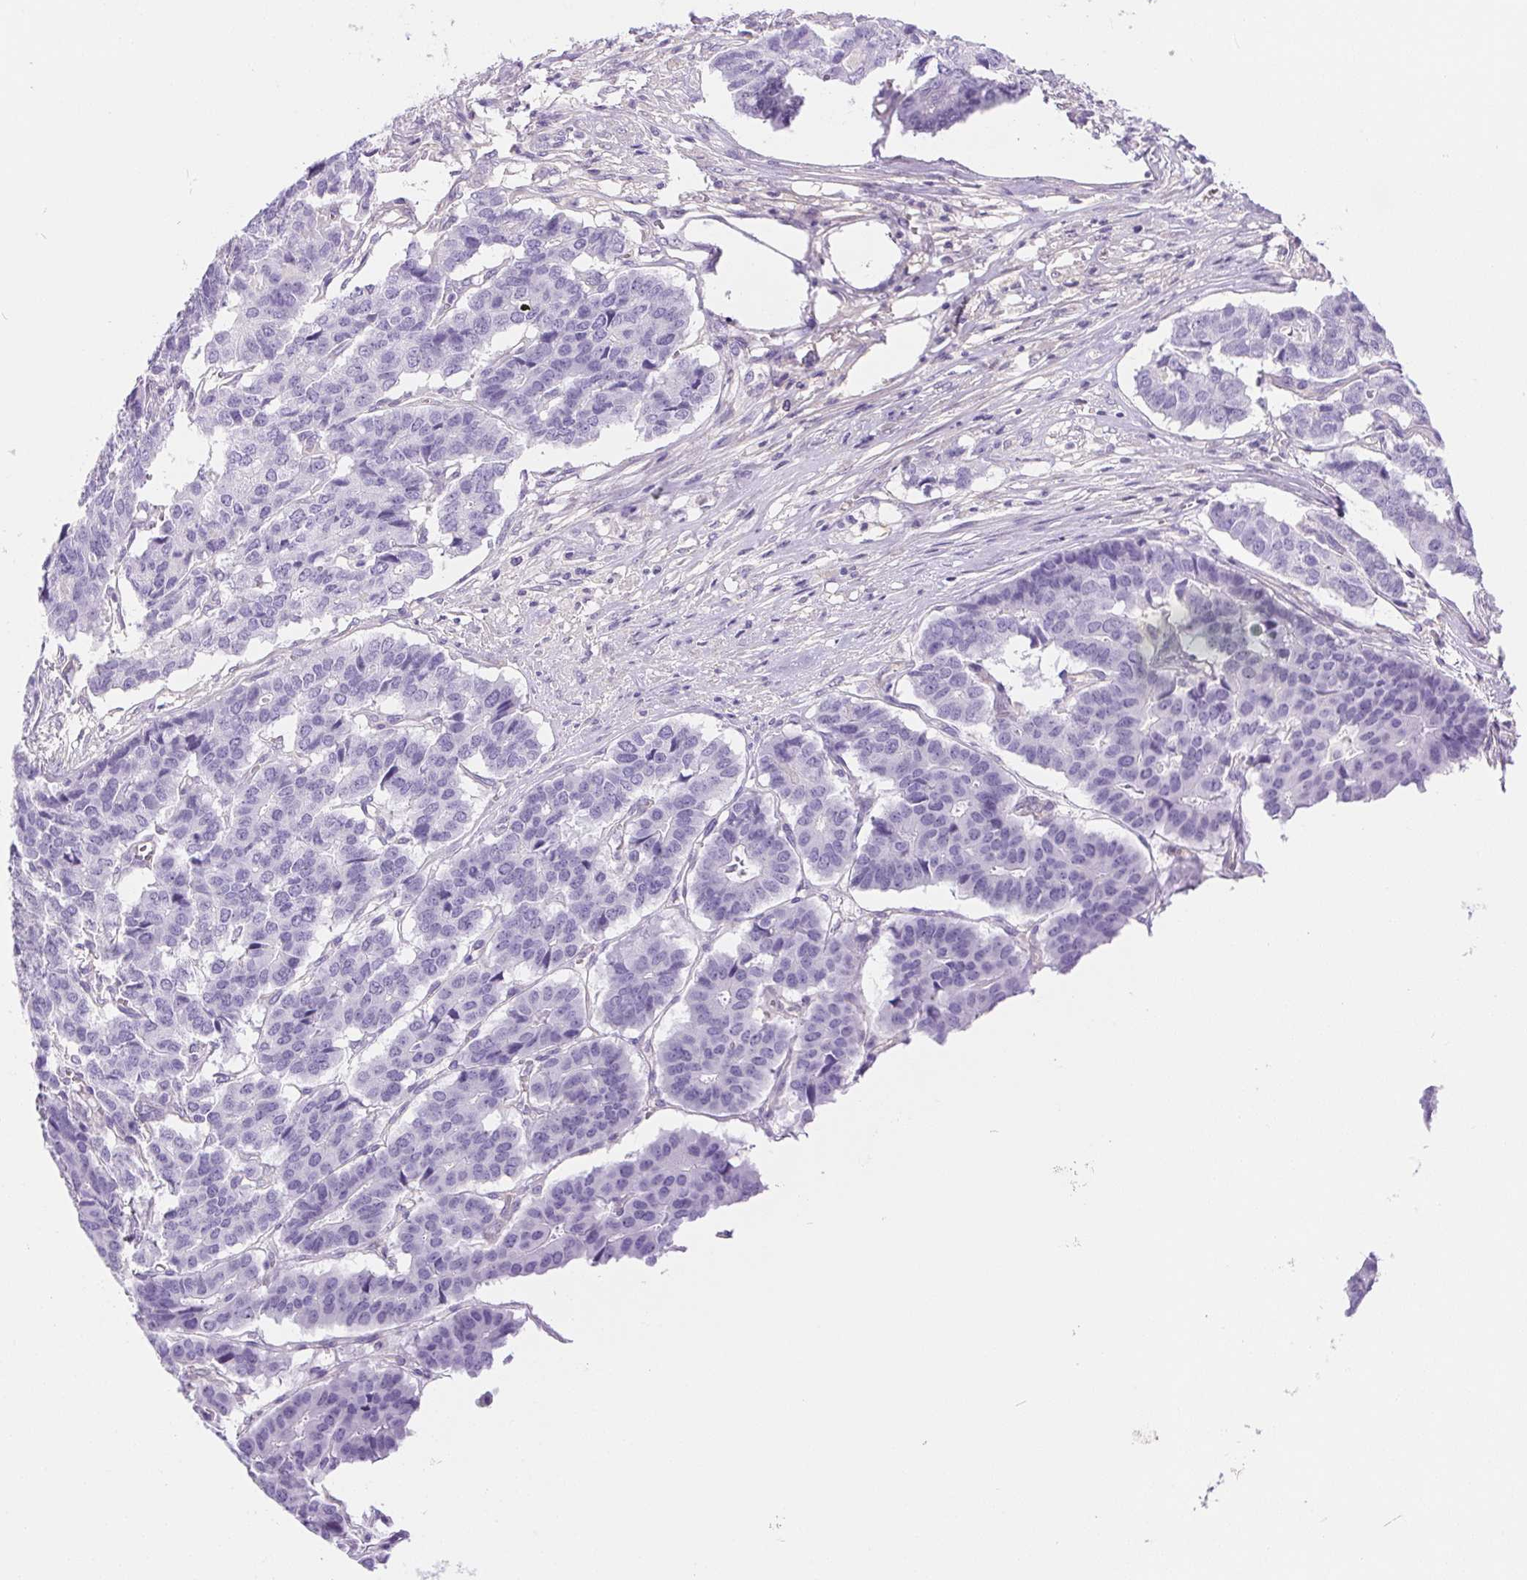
{"staining": {"intensity": "negative", "quantity": "none", "location": "none"}, "tissue": "pancreatic cancer", "cell_type": "Tumor cells", "image_type": "cancer", "snomed": [{"axis": "morphology", "description": "Adenocarcinoma, NOS"}, {"axis": "topography", "description": "Pancreas"}], "caption": "Tumor cells show no significant protein staining in pancreatic adenocarcinoma.", "gene": "PNLIP", "patient": {"sex": "male", "age": 50}}